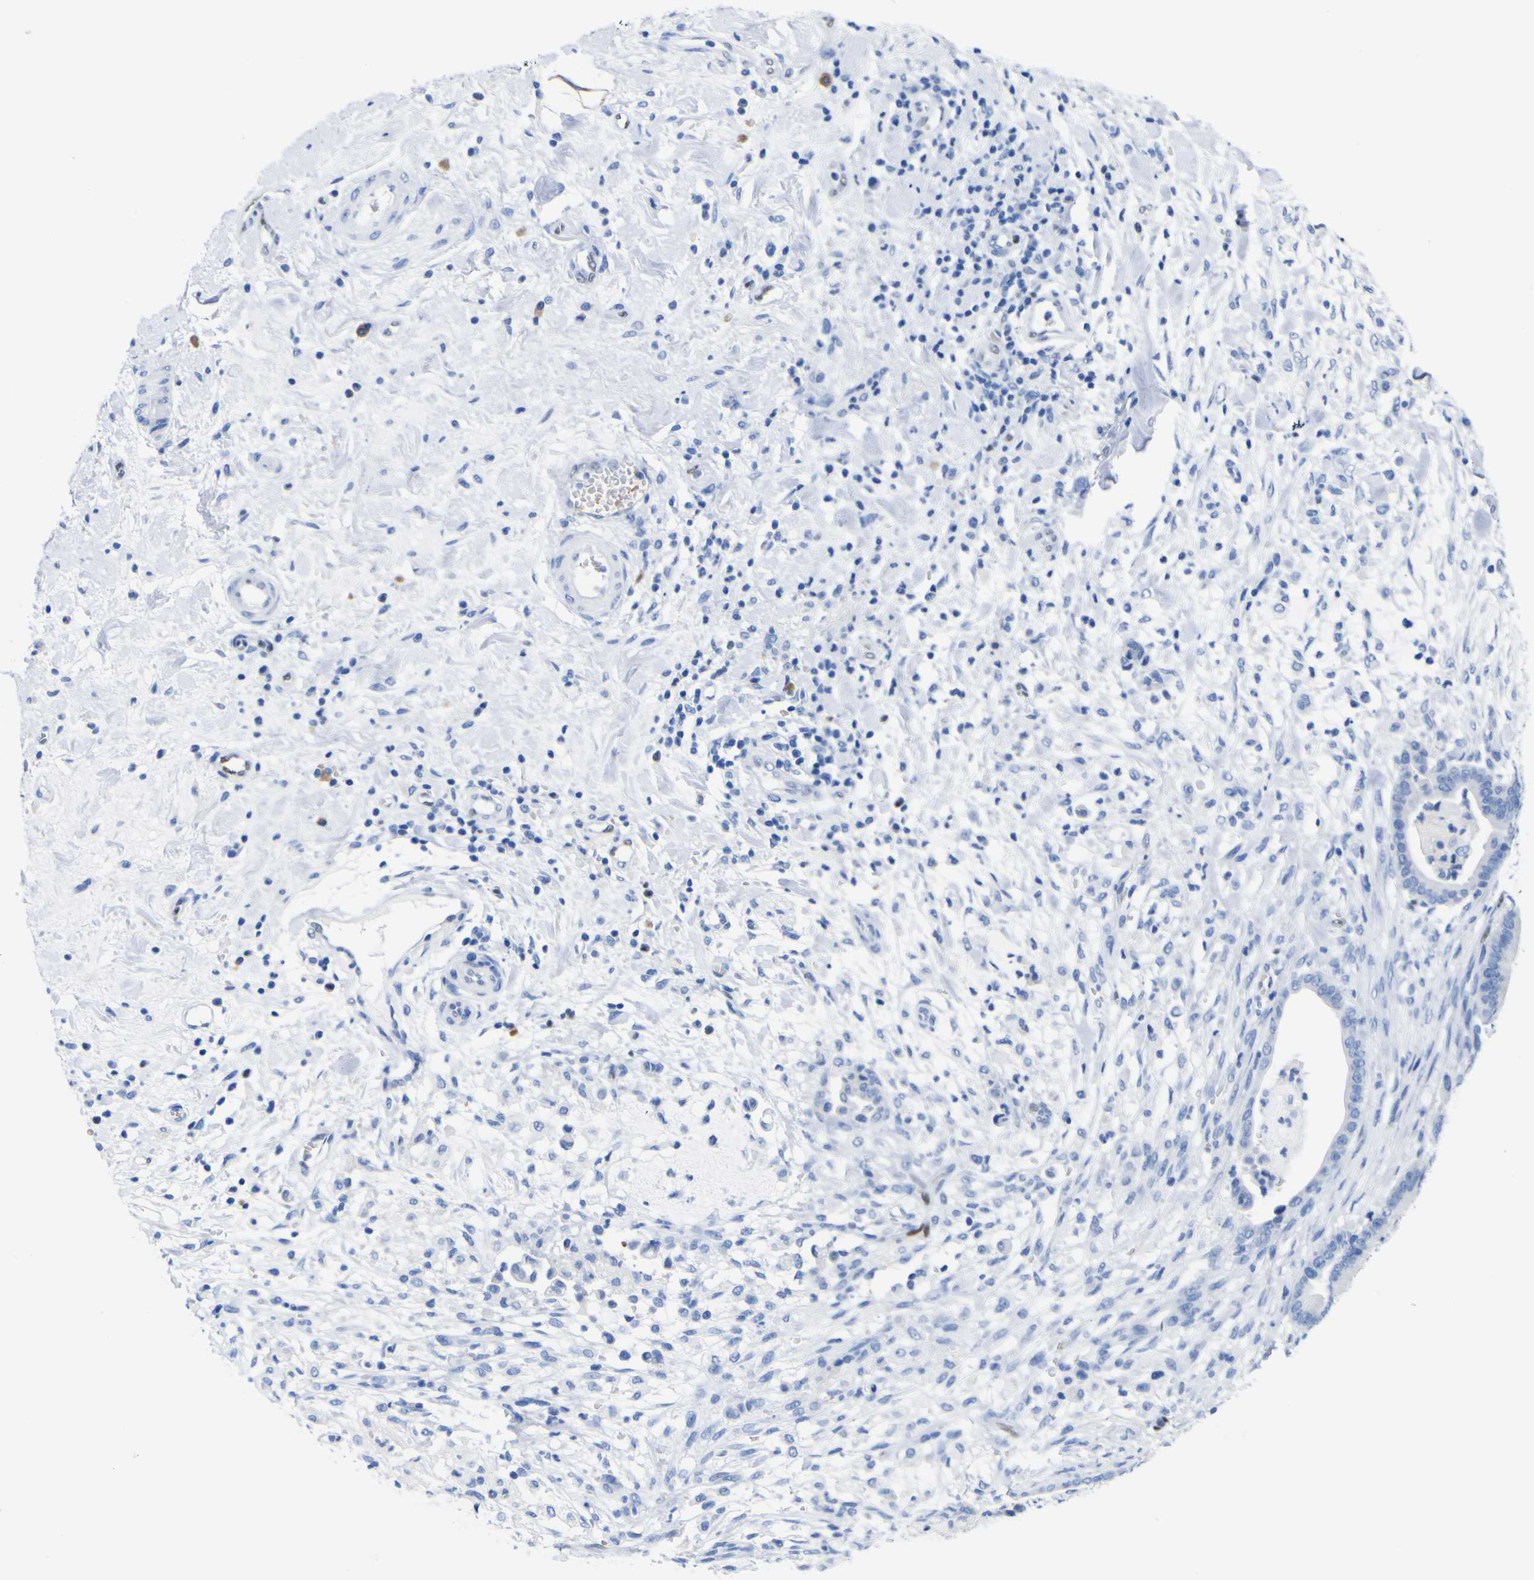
{"staining": {"intensity": "negative", "quantity": "none", "location": "none"}, "tissue": "pancreatic cancer", "cell_type": "Tumor cells", "image_type": "cancer", "snomed": [{"axis": "morphology", "description": "Adenocarcinoma, NOS"}, {"axis": "topography", "description": "Pancreas"}], "caption": "The immunohistochemistry (IHC) histopathology image has no significant expression in tumor cells of pancreatic adenocarcinoma tissue. (Stains: DAB (3,3'-diaminobenzidine) immunohistochemistry with hematoxylin counter stain, Microscopy: brightfield microscopy at high magnification).", "gene": "DACH1", "patient": {"sex": "male", "age": 63}}